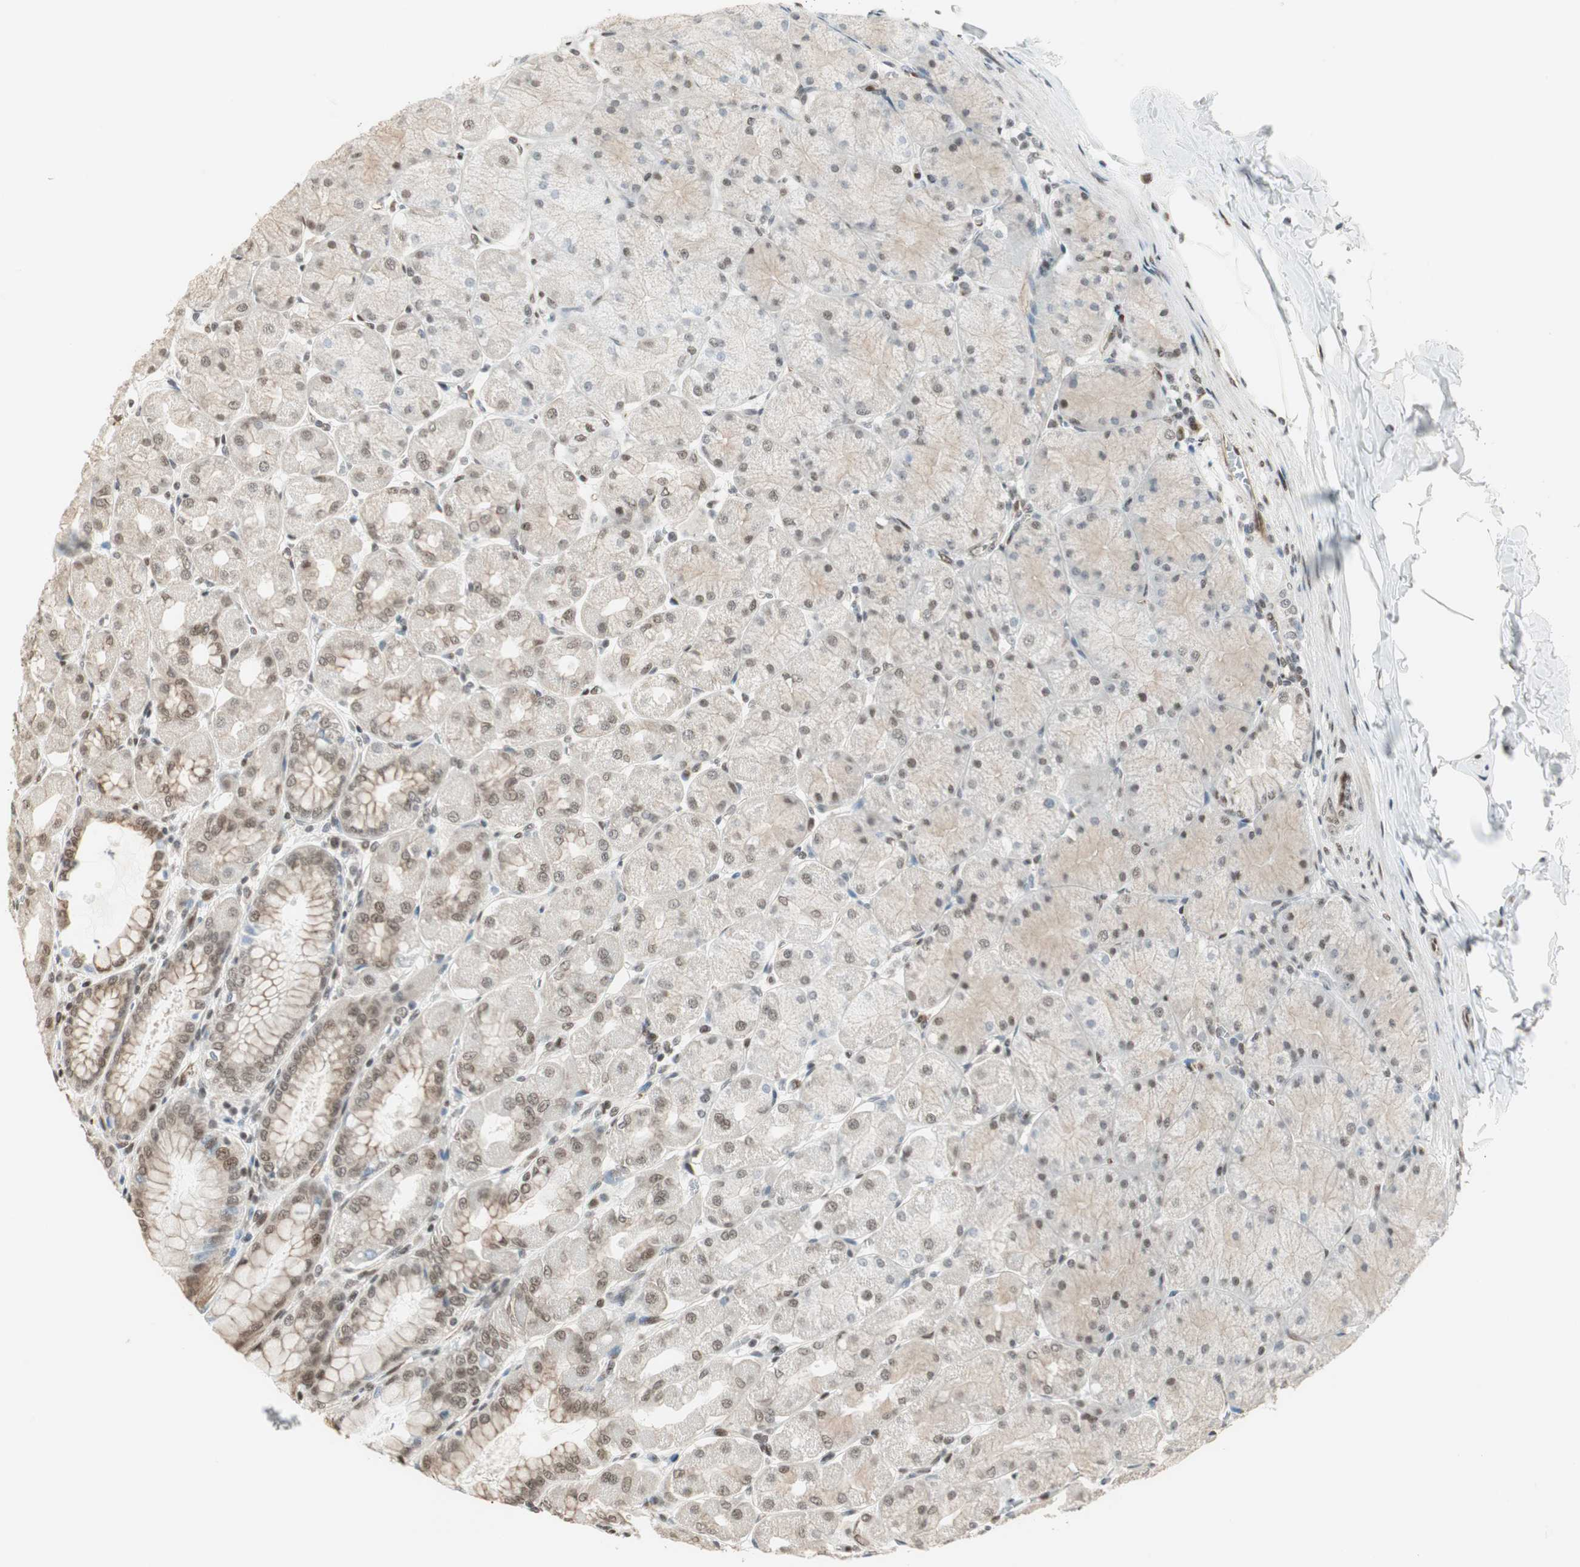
{"staining": {"intensity": "moderate", "quantity": ">75%", "location": "cytoplasmic/membranous,nuclear"}, "tissue": "stomach", "cell_type": "Glandular cells", "image_type": "normal", "snomed": [{"axis": "morphology", "description": "Normal tissue, NOS"}, {"axis": "topography", "description": "Stomach, upper"}], "caption": "Immunohistochemistry photomicrograph of unremarkable stomach: stomach stained using immunohistochemistry displays medium levels of moderate protein expression localized specifically in the cytoplasmic/membranous,nuclear of glandular cells, appearing as a cytoplasmic/membranous,nuclear brown color.", "gene": "ZBTB17", "patient": {"sex": "female", "age": 56}}